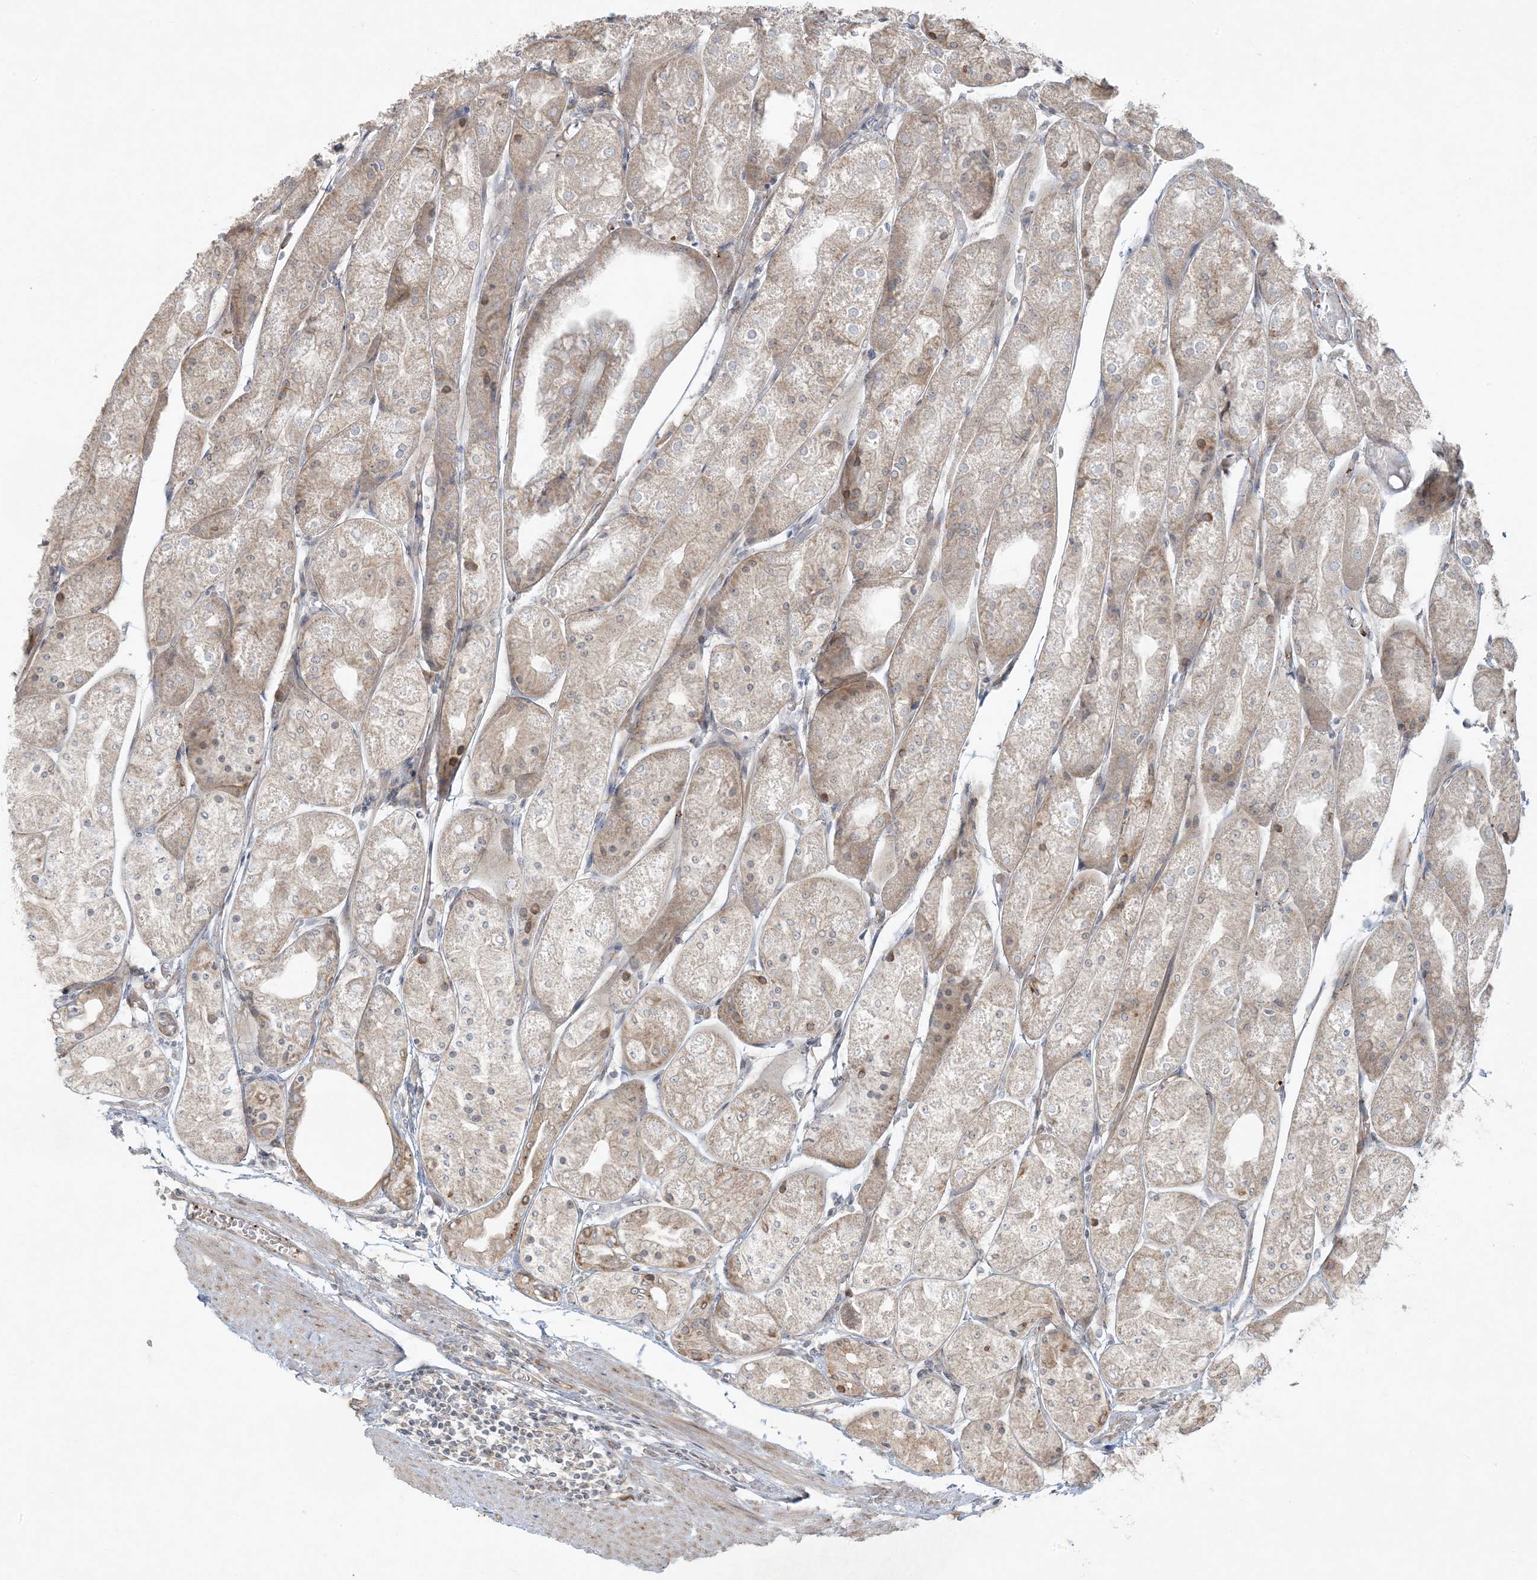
{"staining": {"intensity": "moderate", "quantity": "25%-75%", "location": "cytoplasmic/membranous"}, "tissue": "stomach", "cell_type": "Glandular cells", "image_type": "normal", "snomed": [{"axis": "morphology", "description": "Normal tissue, NOS"}, {"axis": "topography", "description": "Stomach, upper"}], "caption": "Protein expression analysis of normal stomach exhibits moderate cytoplasmic/membranous positivity in about 25%-75% of glandular cells. (DAB (3,3'-diaminobenzidine) IHC with brightfield microscopy, high magnification).", "gene": "ZNF263", "patient": {"sex": "male", "age": 72}}